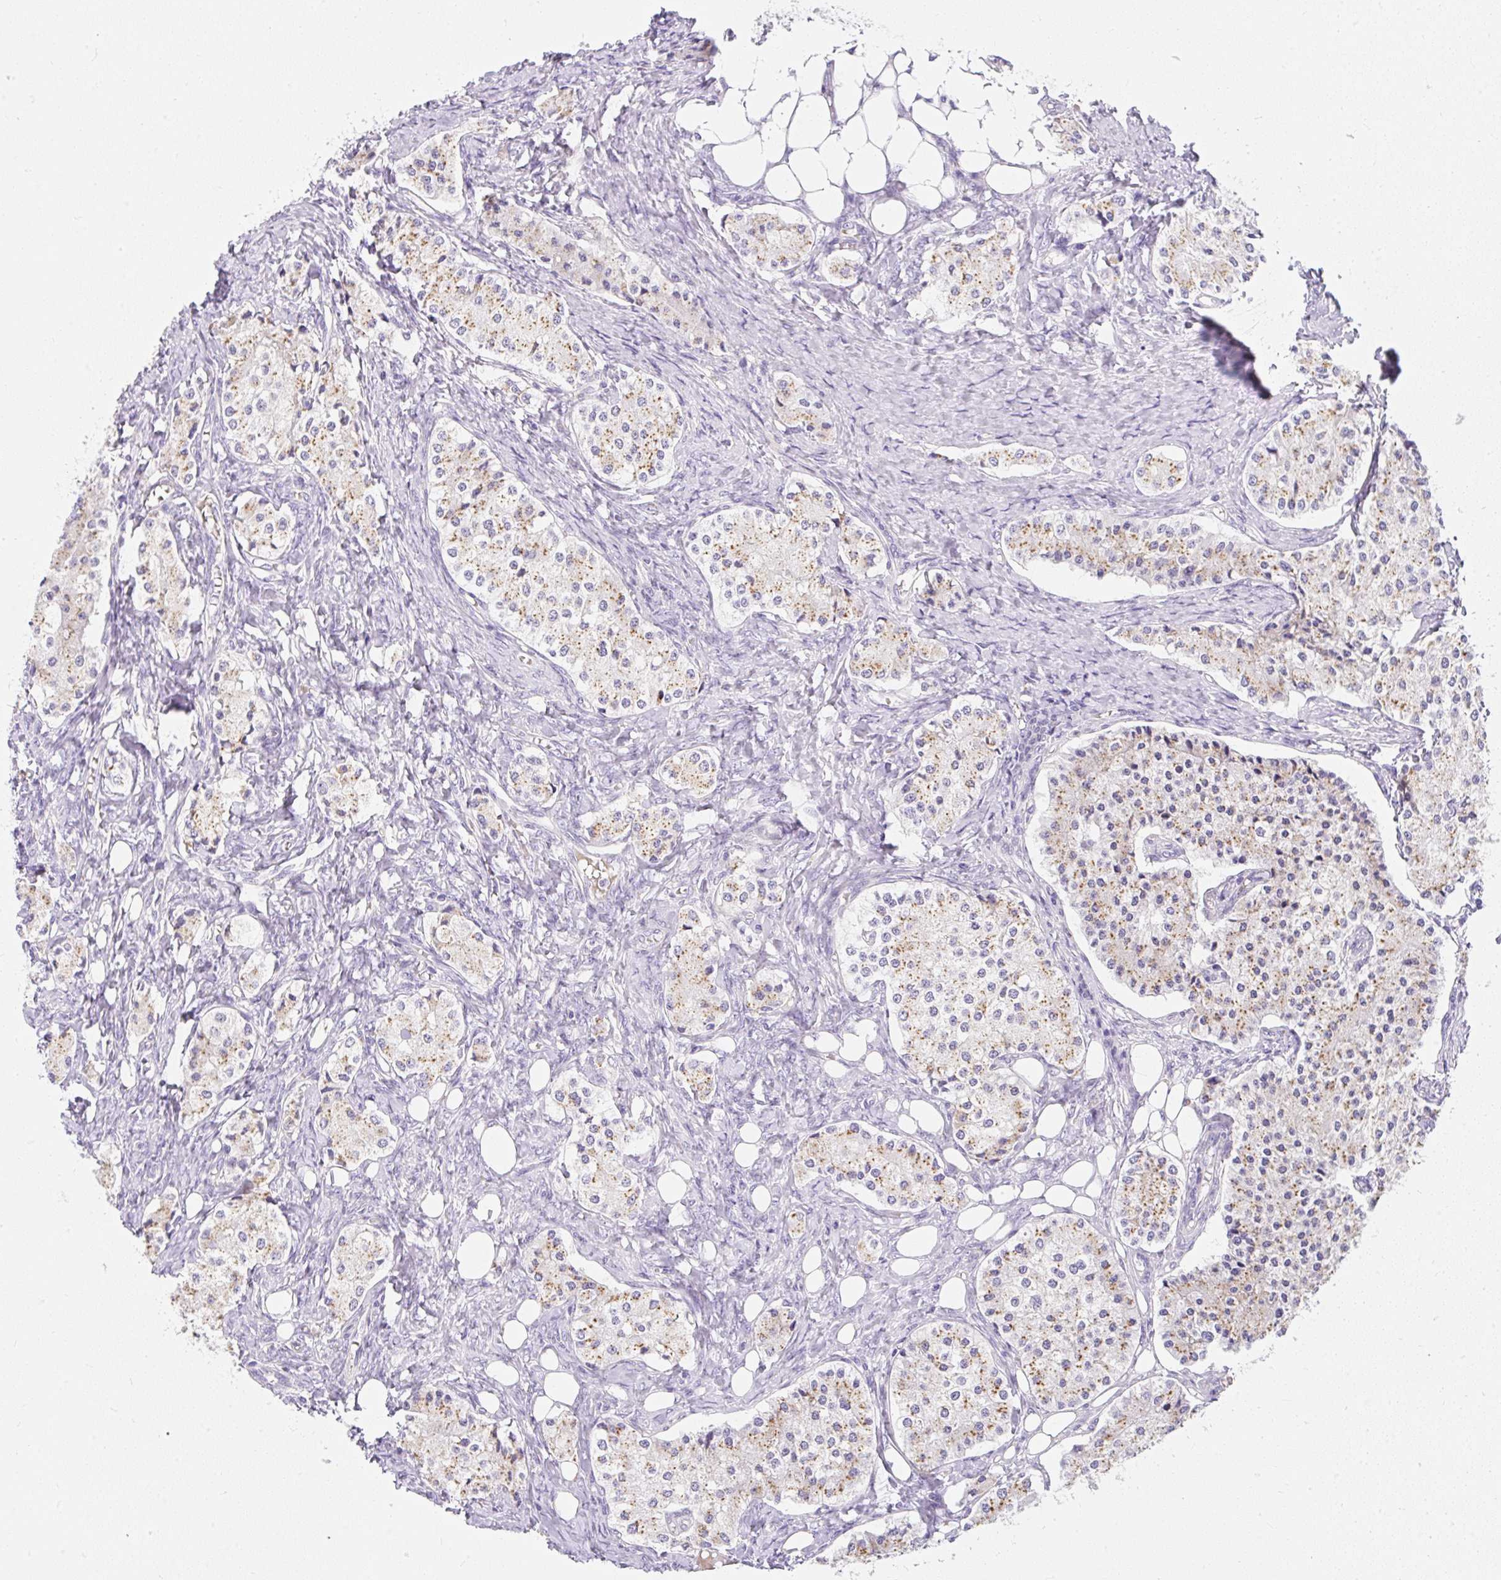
{"staining": {"intensity": "moderate", "quantity": "25%-75%", "location": "cytoplasmic/membranous"}, "tissue": "carcinoid", "cell_type": "Tumor cells", "image_type": "cancer", "snomed": [{"axis": "morphology", "description": "Carcinoid, malignant, NOS"}, {"axis": "topography", "description": "Colon"}], "caption": "Immunohistochemistry (IHC) (DAB) staining of carcinoid (malignant) displays moderate cytoplasmic/membranous protein positivity in about 25%-75% of tumor cells.", "gene": "DTX4", "patient": {"sex": "female", "age": 52}}